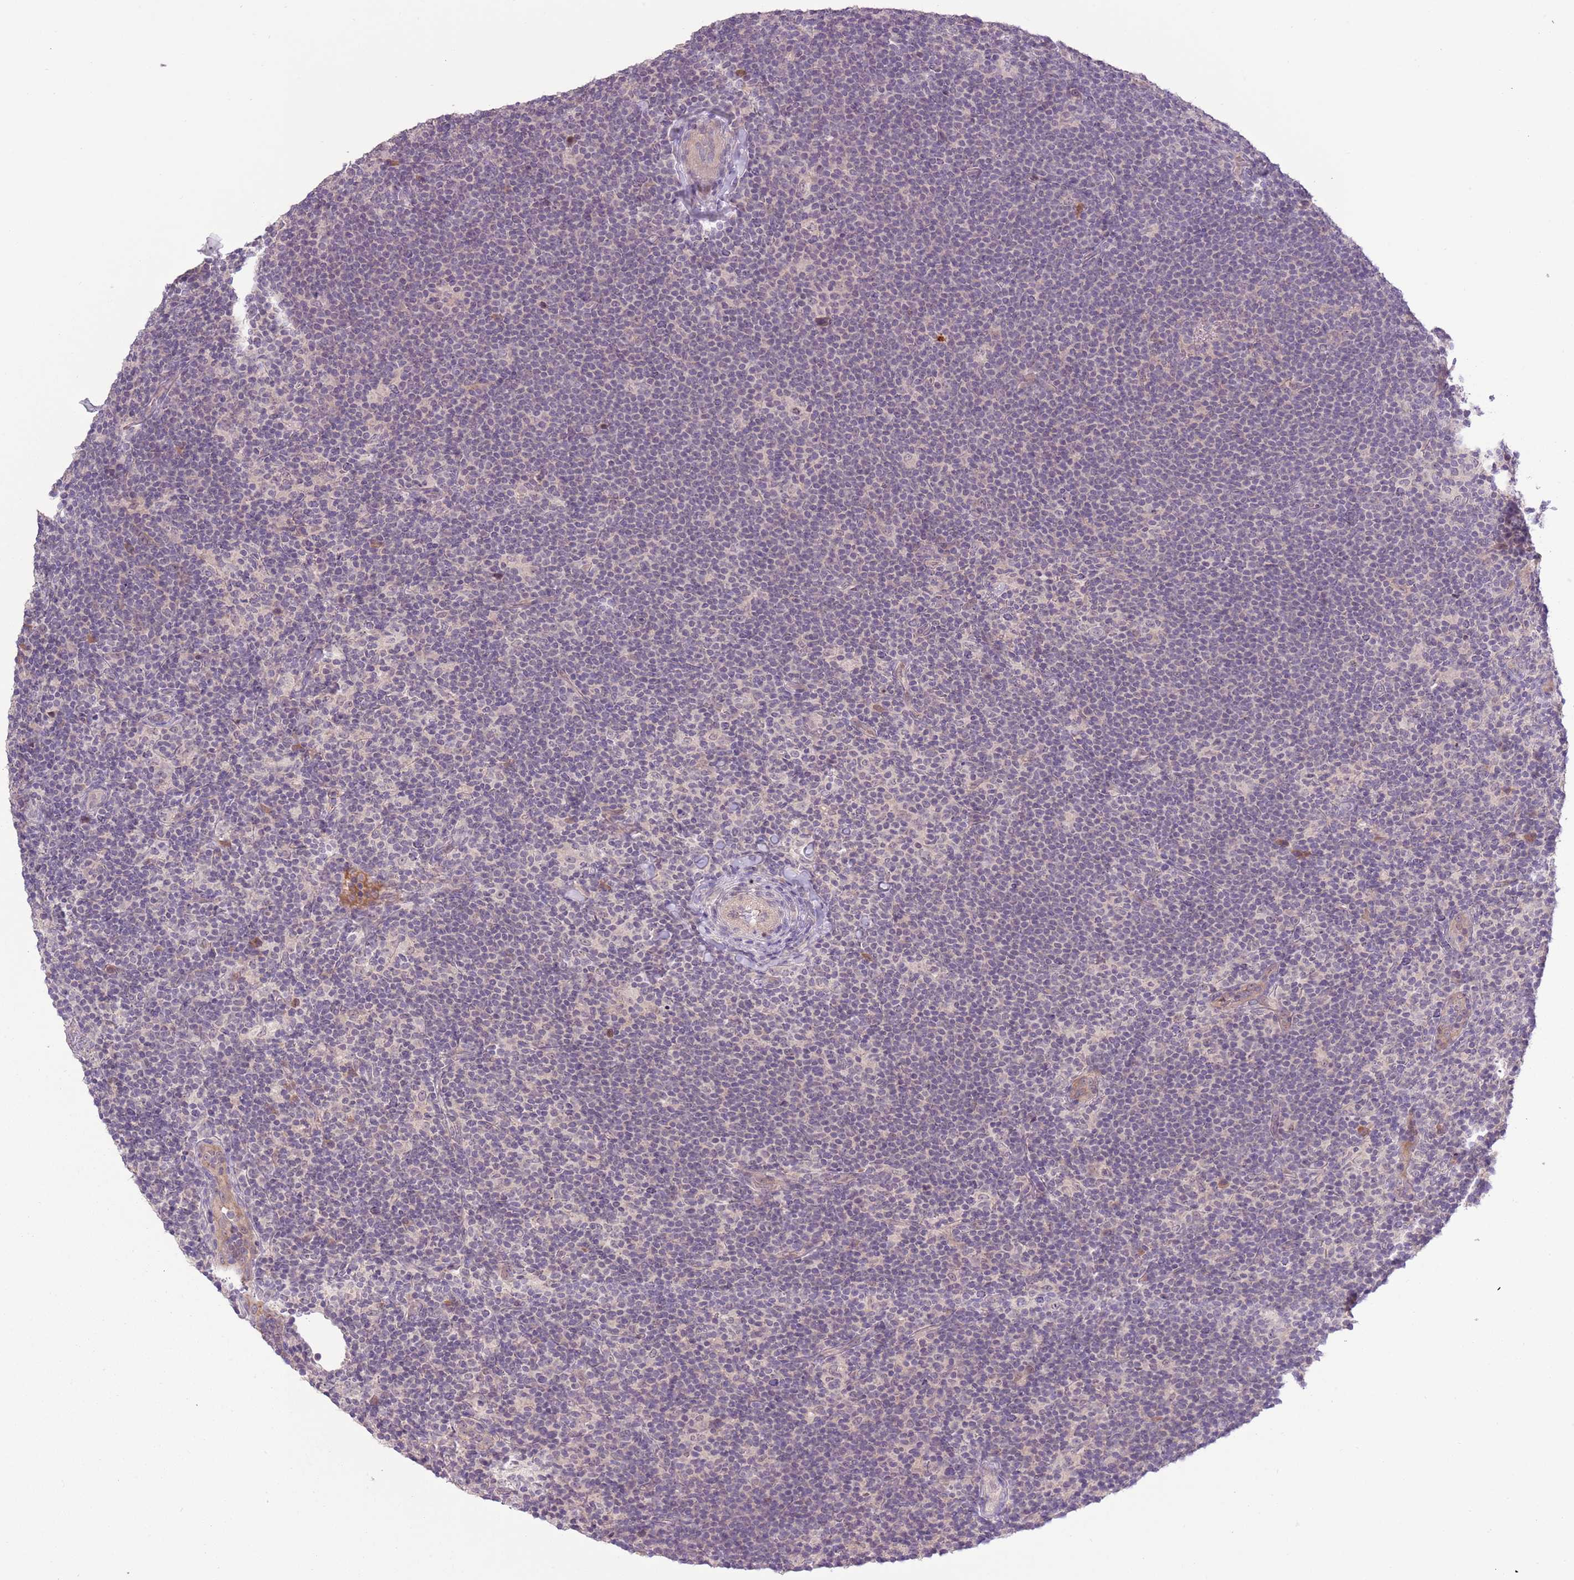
{"staining": {"intensity": "negative", "quantity": "none", "location": "none"}, "tissue": "lymphoma", "cell_type": "Tumor cells", "image_type": "cancer", "snomed": [{"axis": "morphology", "description": "Hodgkin's disease, NOS"}, {"axis": "topography", "description": "Lymph node"}], "caption": "Tumor cells show no significant protein expression in lymphoma.", "gene": "SHROOM3", "patient": {"sex": "female", "age": 57}}